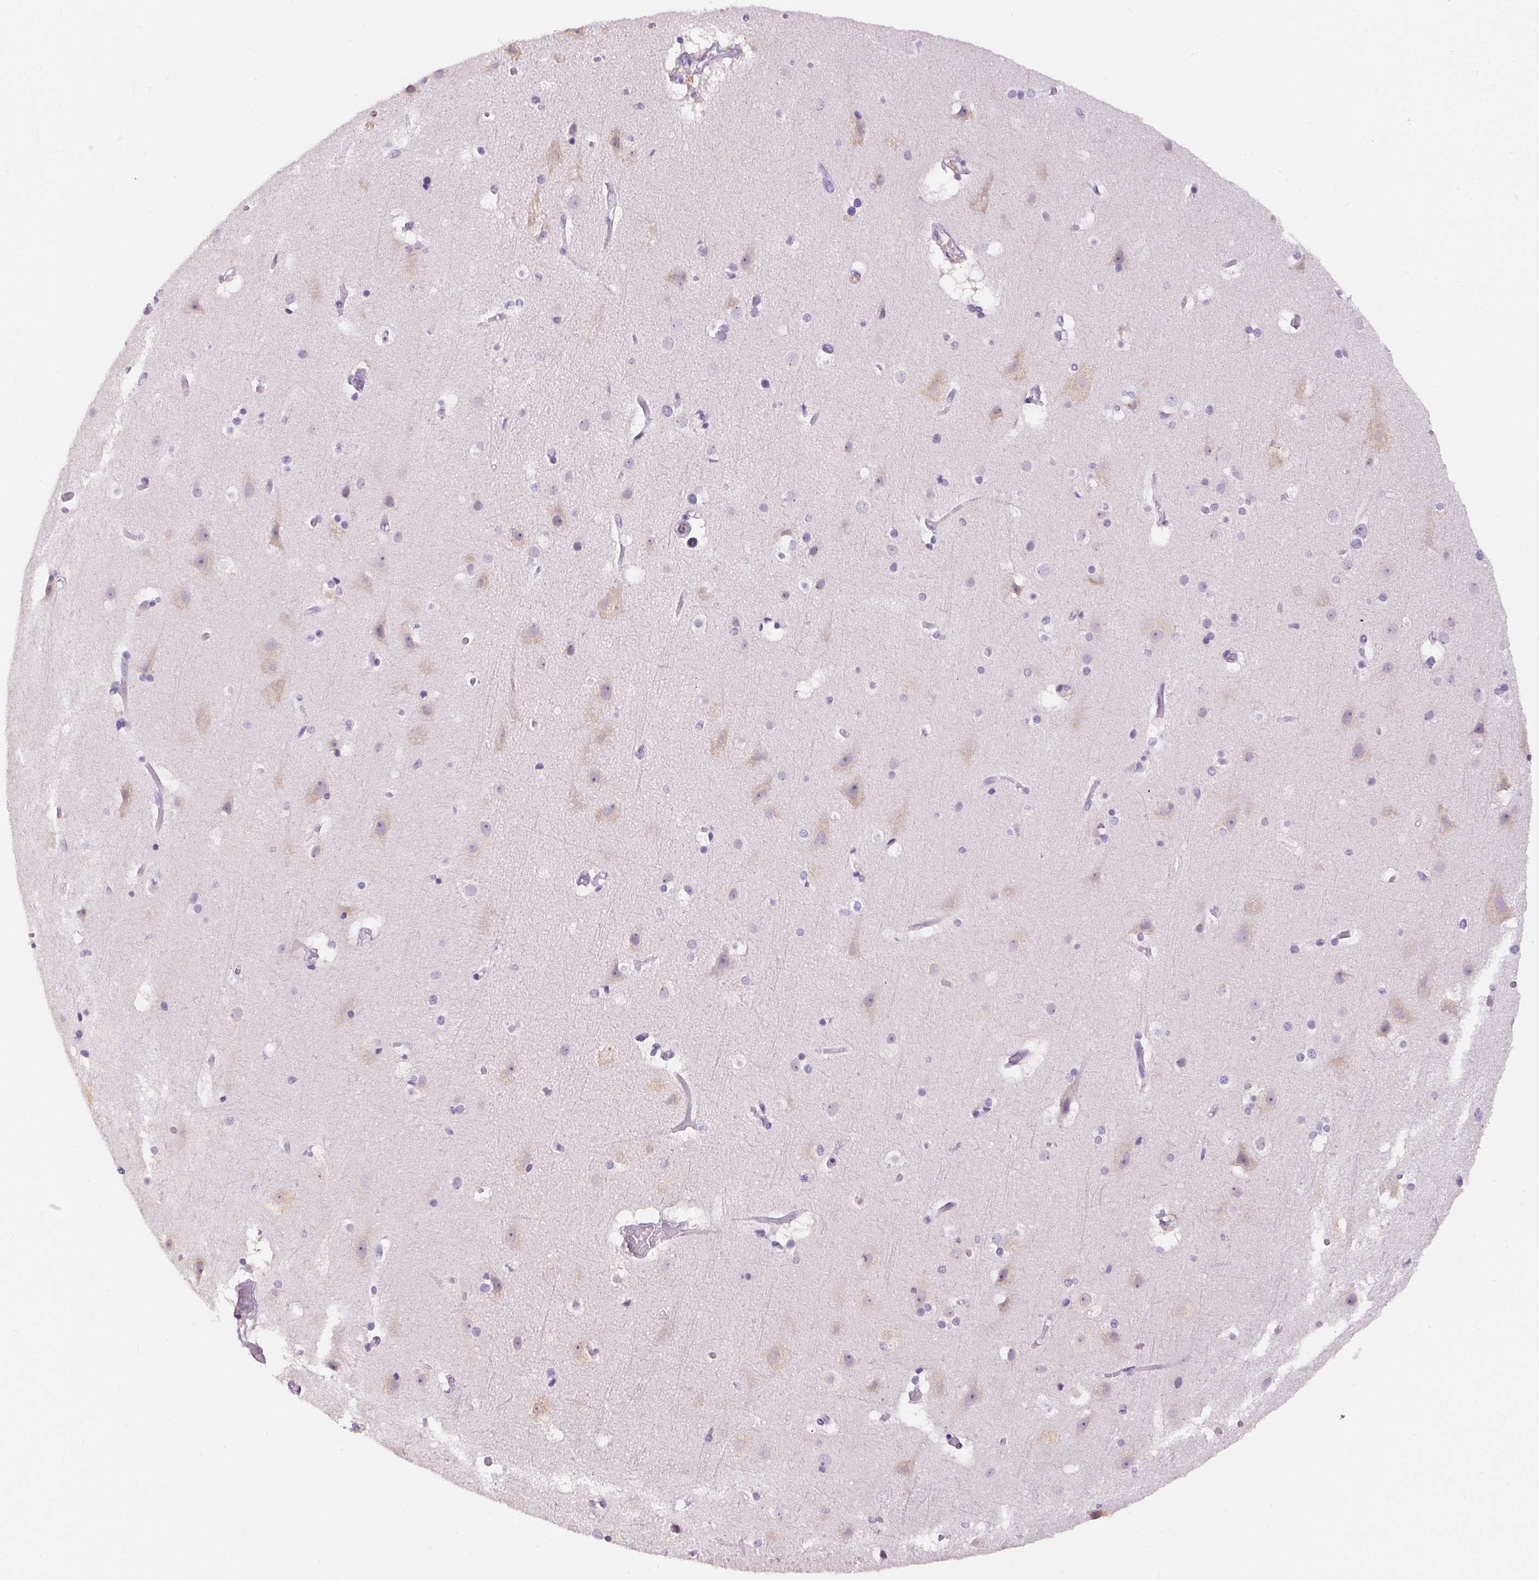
{"staining": {"intensity": "weak", "quantity": "<25%", "location": "cytoplasmic/membranous"}, "tissue": "cerebral cortex", "cell_type": "Endothelial cells", "image_type": "normal", "snomed": [{"axis": "morphology", "description": "Normal tissue, NOS"}, {"axis": "topography", "description": "Cerebral cortex"}], "caption": "Image shows no protein staining in endothelial cells of normal cerebral cortex.", "gene": "PNLIPRP3", "patient": {"sex": "female", "age": 52}}